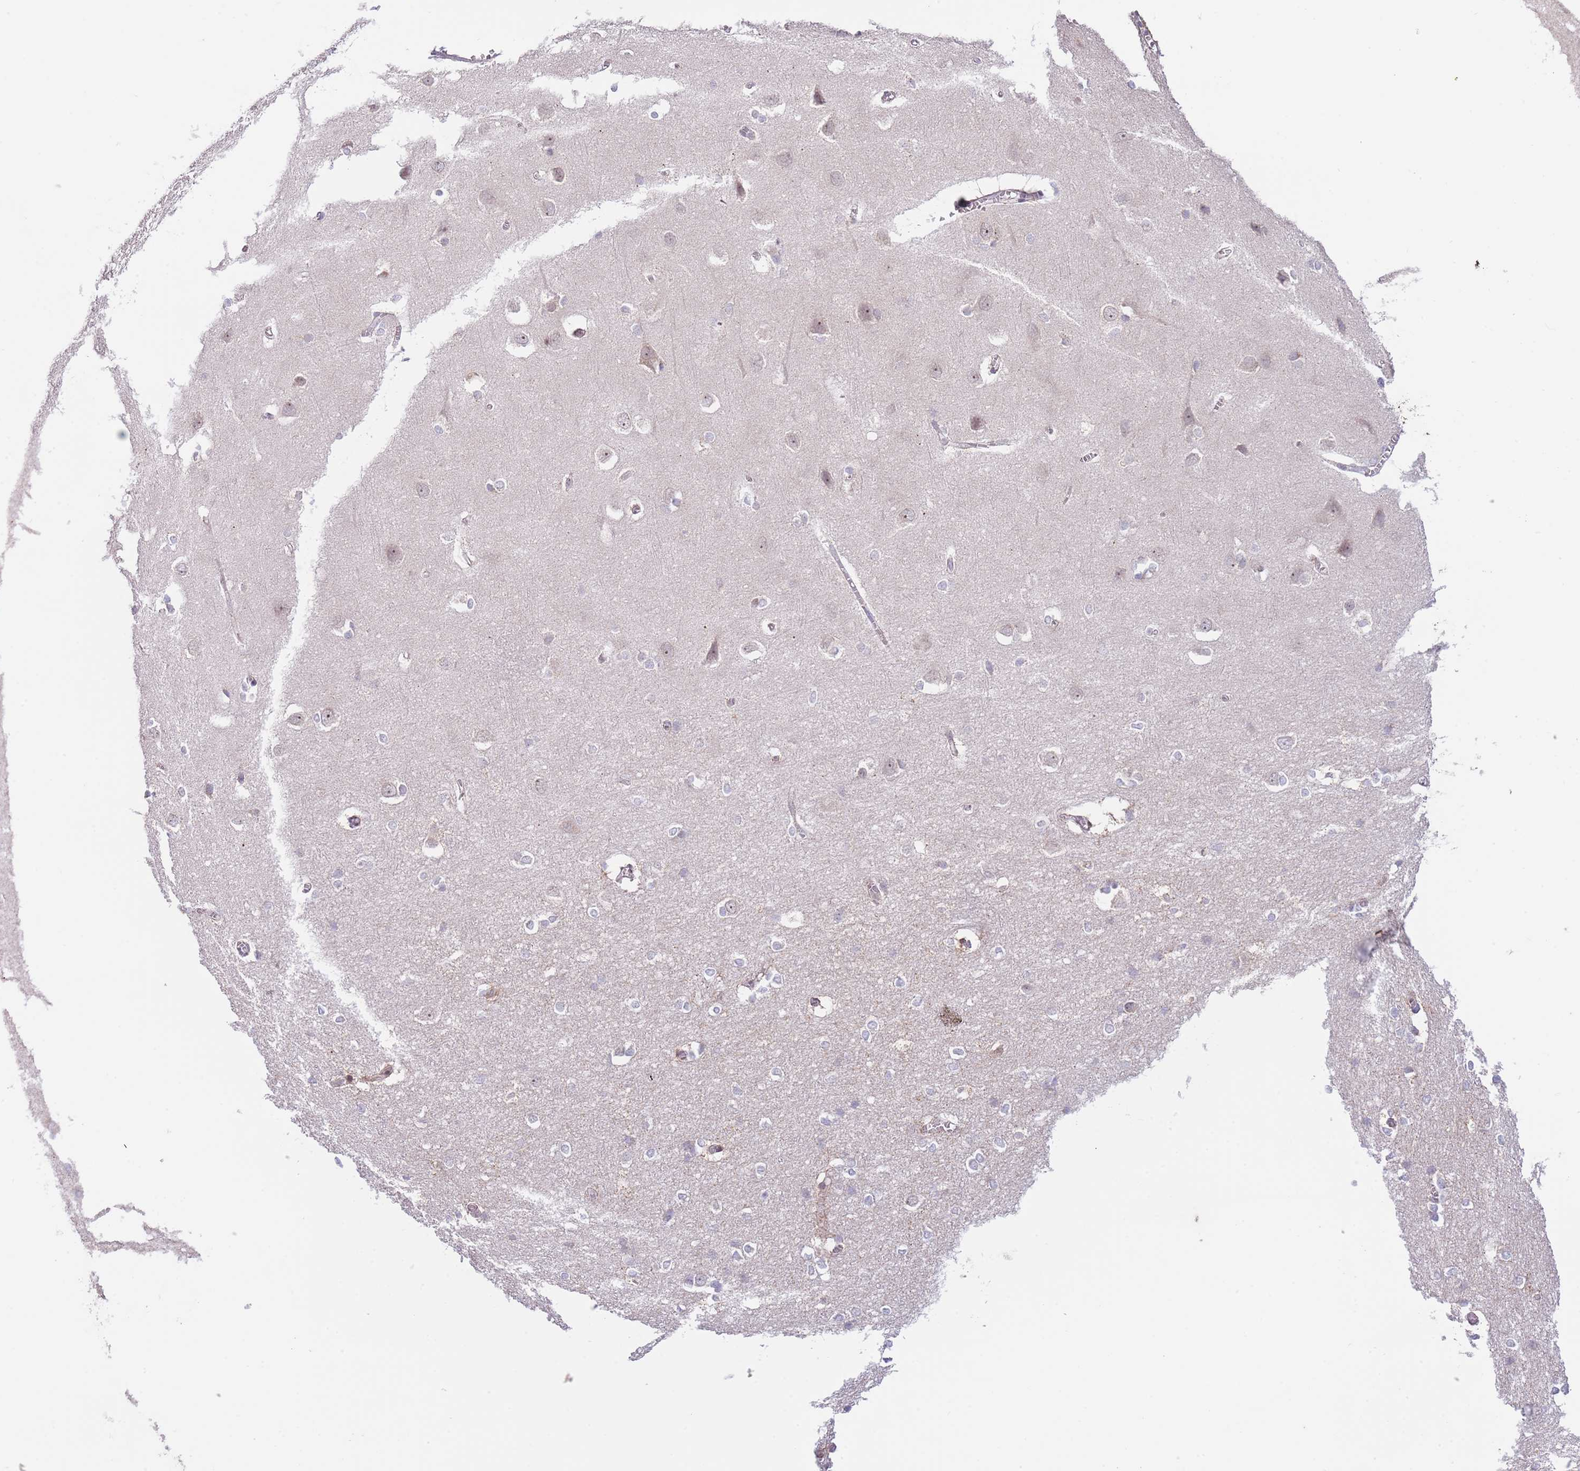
{"staining": {"intensity": "negative", "quantity": "none", "location": "none"}, "tissue": "cerebral cortex", "cell_type": "Endothelial cells", "image_type": "normal", "snomed": [{"axis": "morphology", "description": "Normal tissue, NOS"}, {"axis": "topography", "description": "Cerebral cortex"}], "caption": "IHC of normal human cerebral cortex reveals no staining in endothelial cells.", "gene": "AP1S2", "patient": {"sex": "male", "age": 37}}